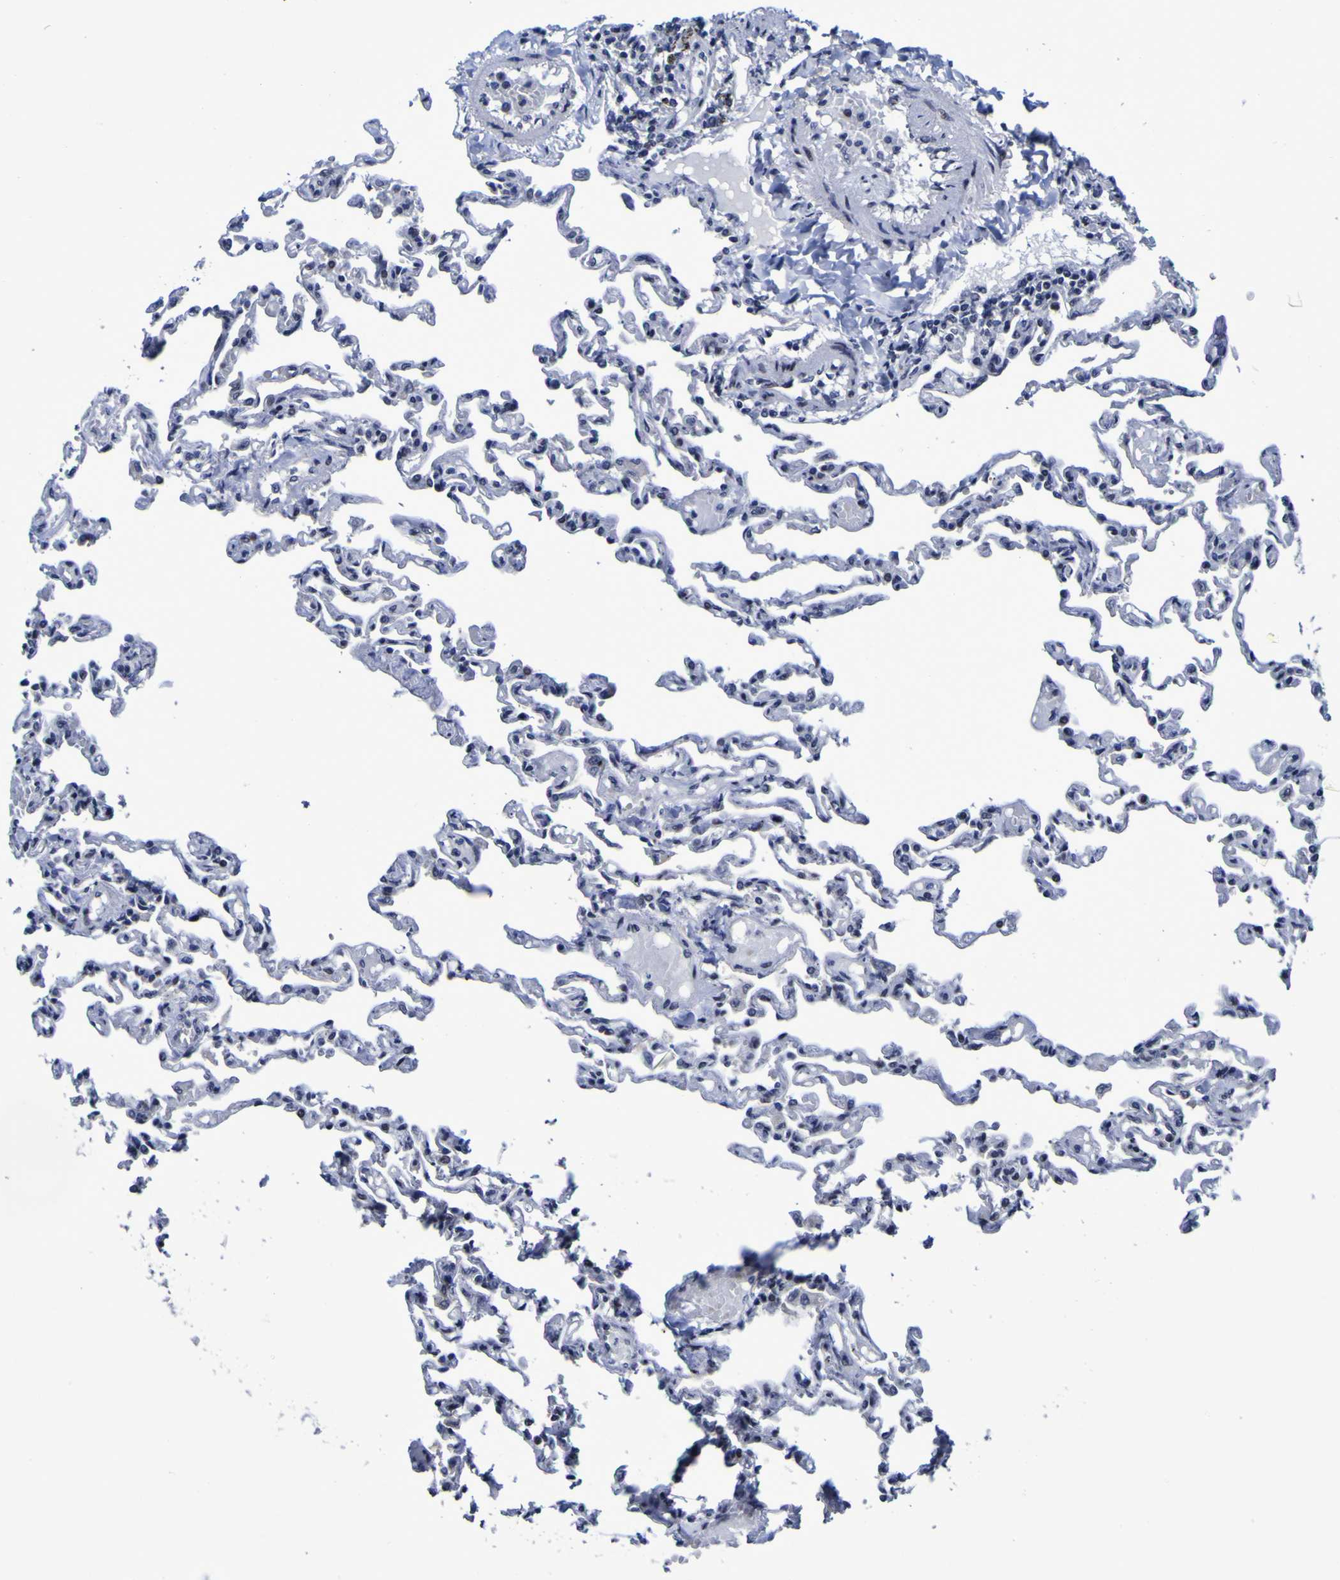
{"staining": {"intensity": "weak", "quantity": "25%-75%", "location": "nuclear"}, "tissue": "lung", "cell_type": "Alveolar cells", "image_type": "normal", "snomed": [{"axis": "morphology", "description": "Normal tissue, NOS"}, {"axis": "topography", "description": "Lung"}], "caption": "A micrograph of lung stained for a protein exhibits weak nuclear brown staining in alveolar cells. (IHC, brightfield microscopy, high magnification).", "gene": "MBD3", "patient": {"sex": "male", "age": 21}}